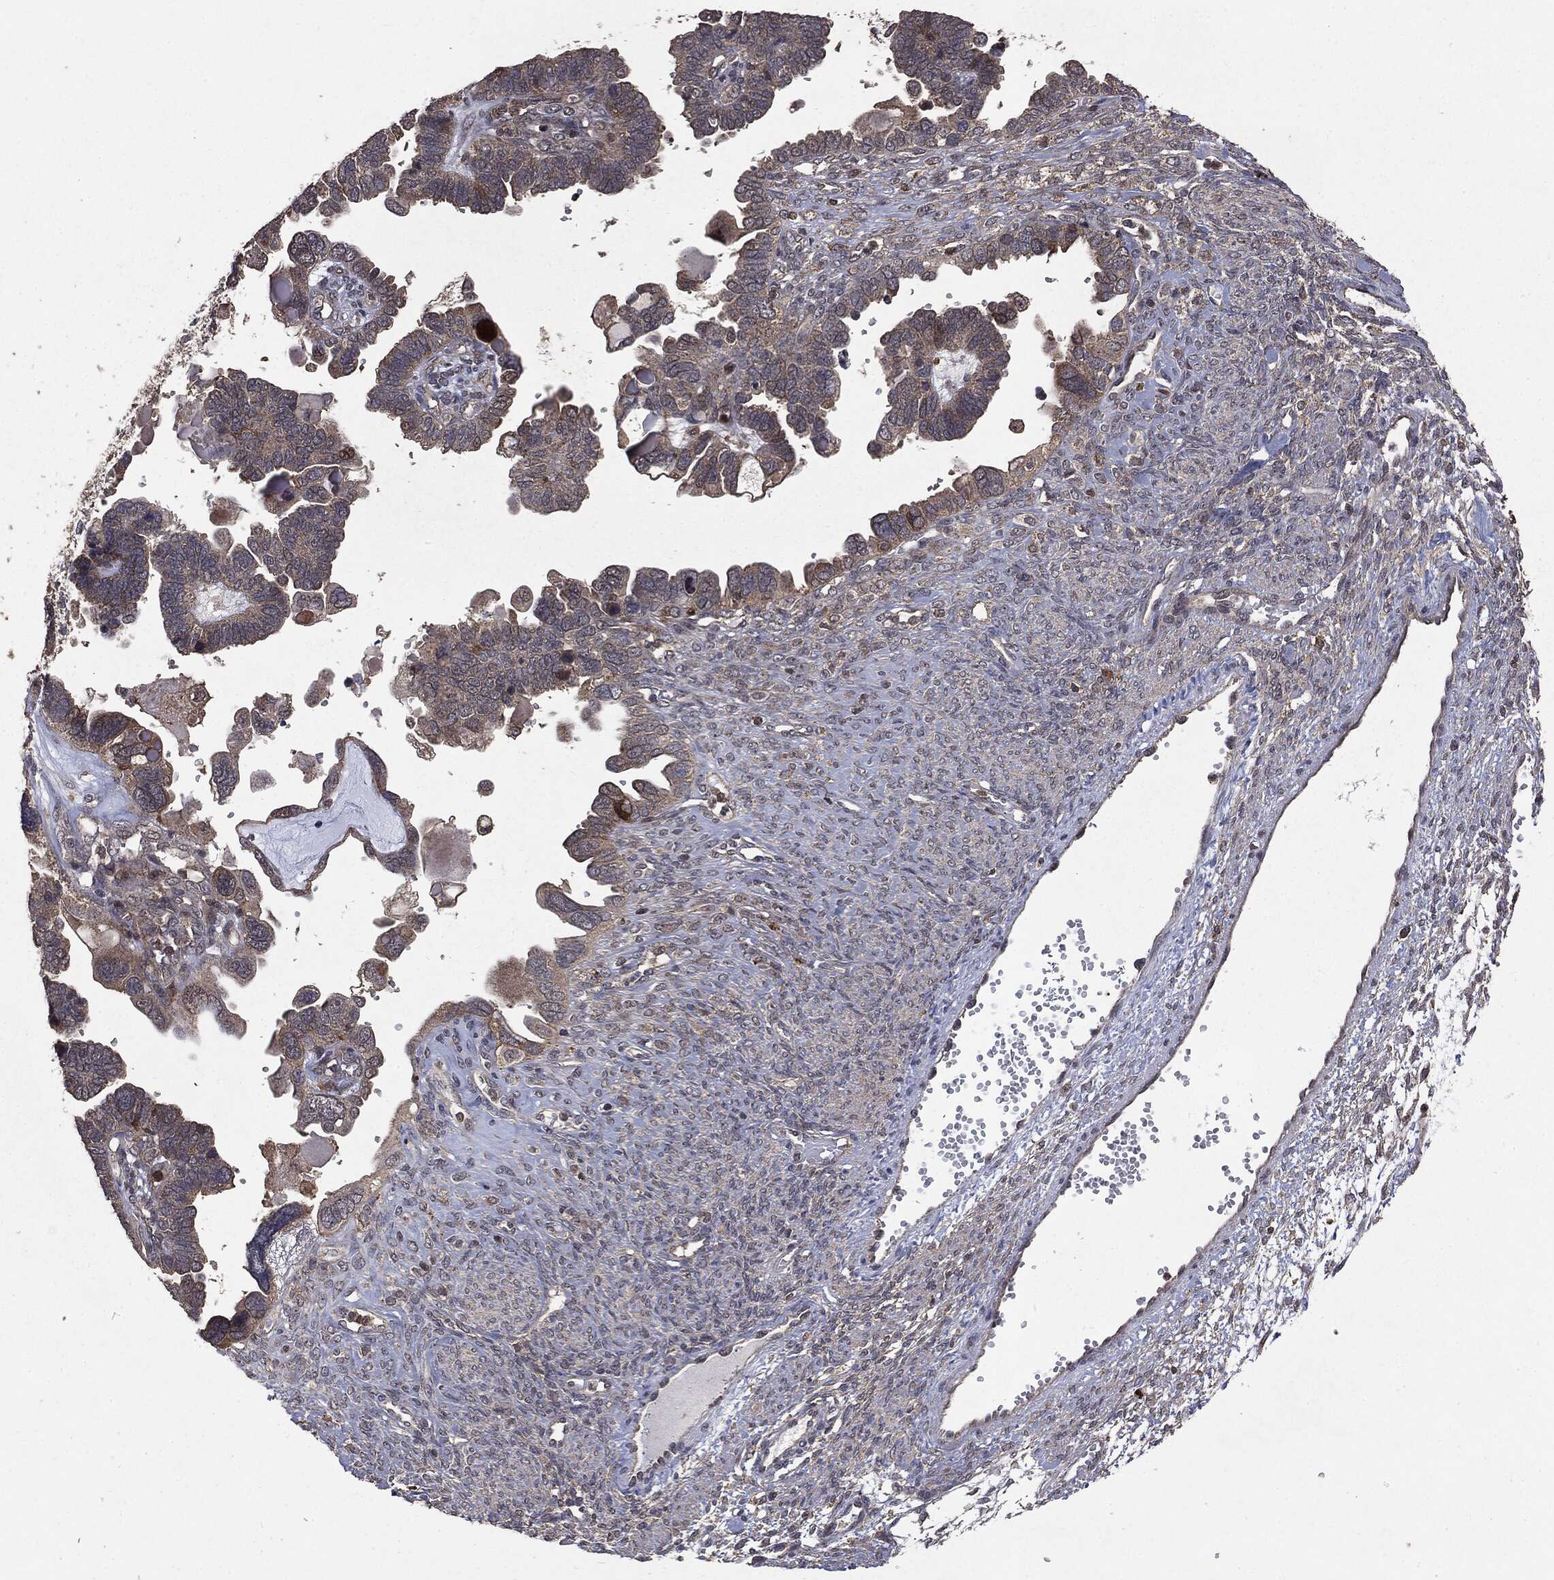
{"staining": {"intensity": "negative", "quantity": "none", "location": "none"}, "tissue": "ovarian cancer", "cell_type": "Tumor cells", "image_type": "cancer", "snomed": [{"axis": "morphology", "description": "Cystadenocarcinoma, serous, NOS"}, {"axis": "topography", "description": "Ovary"}], "caption": "Ovarian cancer was stained to show a protein in brown. There is no significant staining in tumor cells.", "gene": "PTEN", "patient": {"sex": "female", "age": 51}}